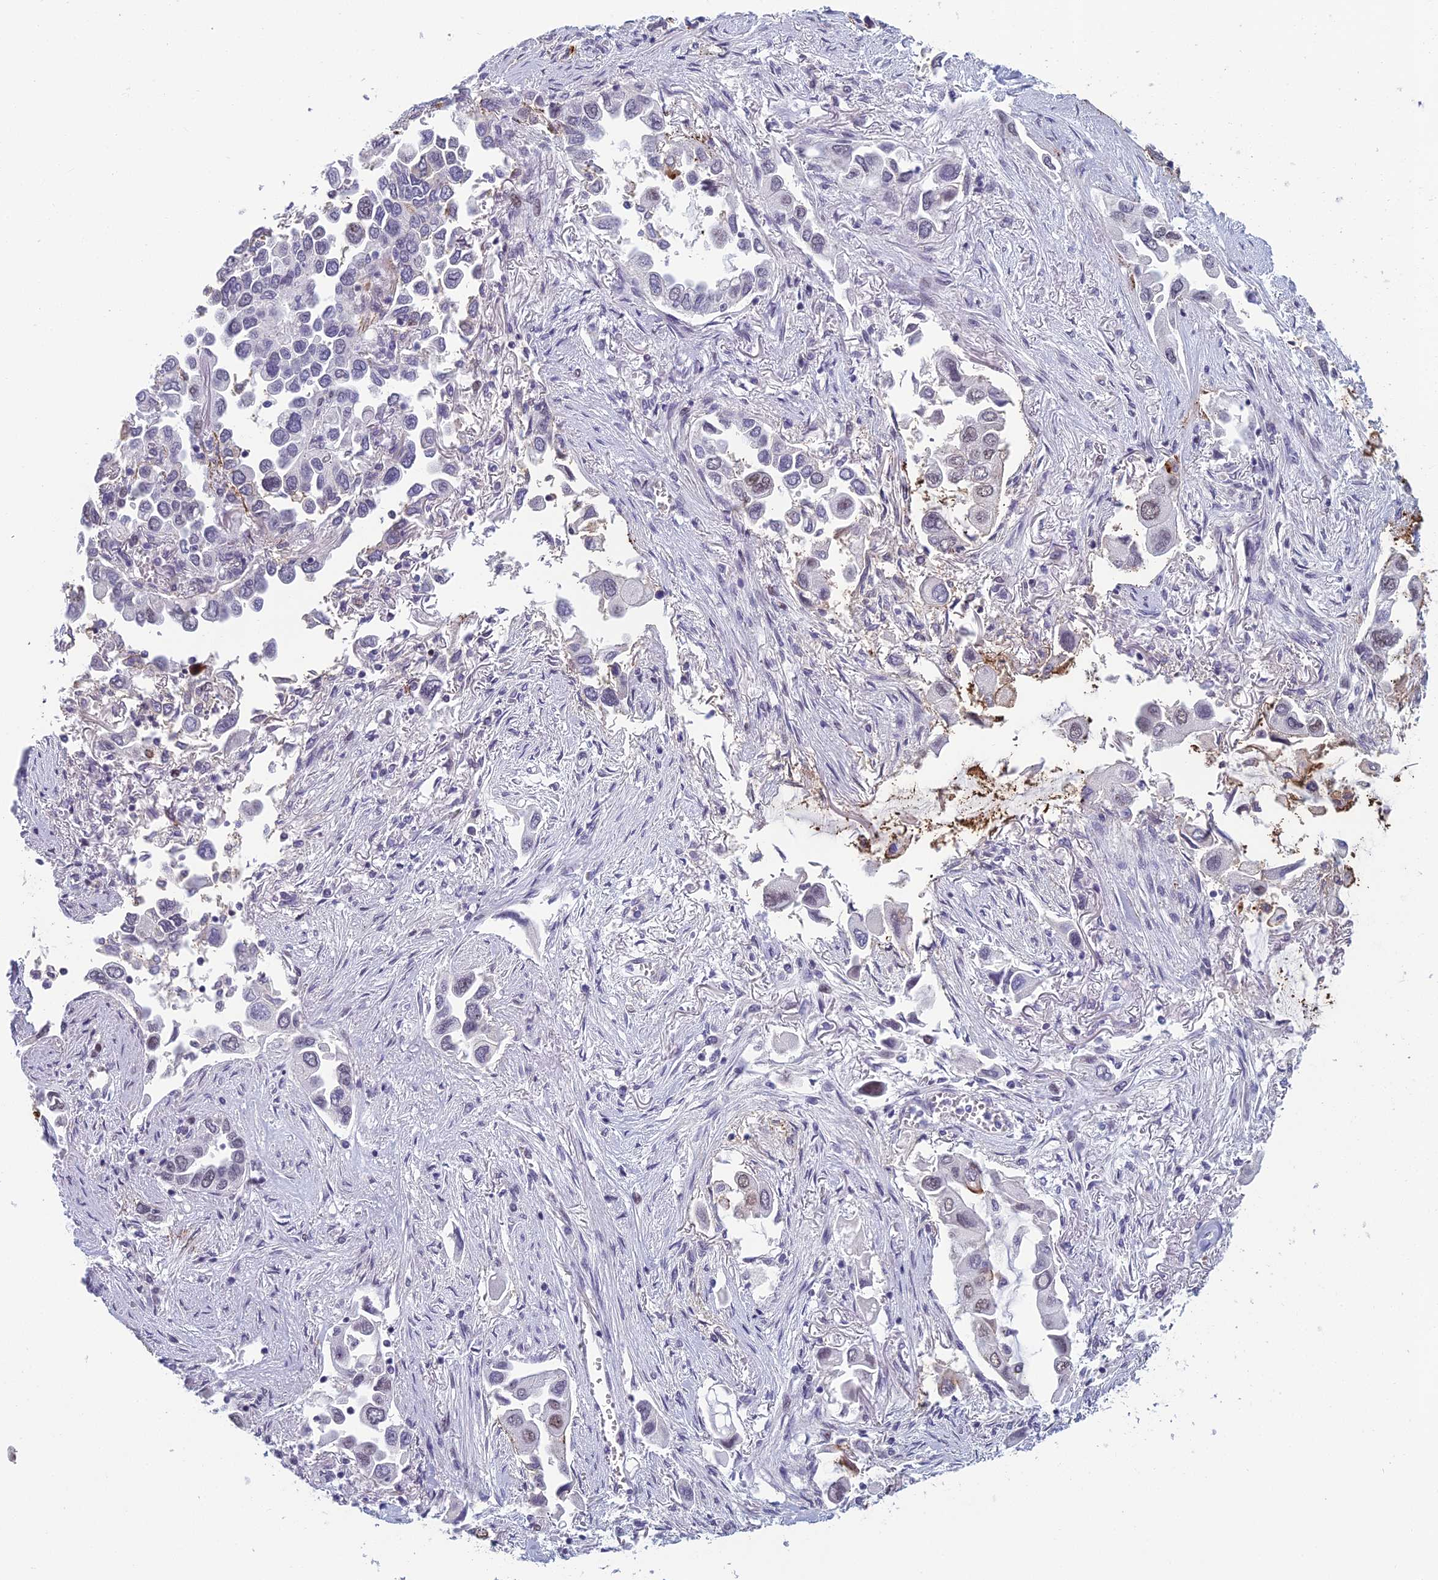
{"staining": {"intensity": "weak", "quantity": "<25%", "location": "nuclear"}, "tissue": "lung cancer", "cell_type": "Tumor cells", "image_type": "cancer", "snomed": [{"axis": "morphology", "description": "Adenocarcinoma, NOS"}, {"axis": "topography", "description": "Lung"}], "caption": "Adenocarcinoma (lung) was stained to show a protein in brown. There is no significant staining in tumor cells. Brightfield microscopy of immunohistochemistry stained with DAB (3,3'-diaminobenzidine) (brown) and hematoxylin (blue), captured at high magnification.", "gene": "RGS17", "patient": {"sex": "female", "age": 76}}